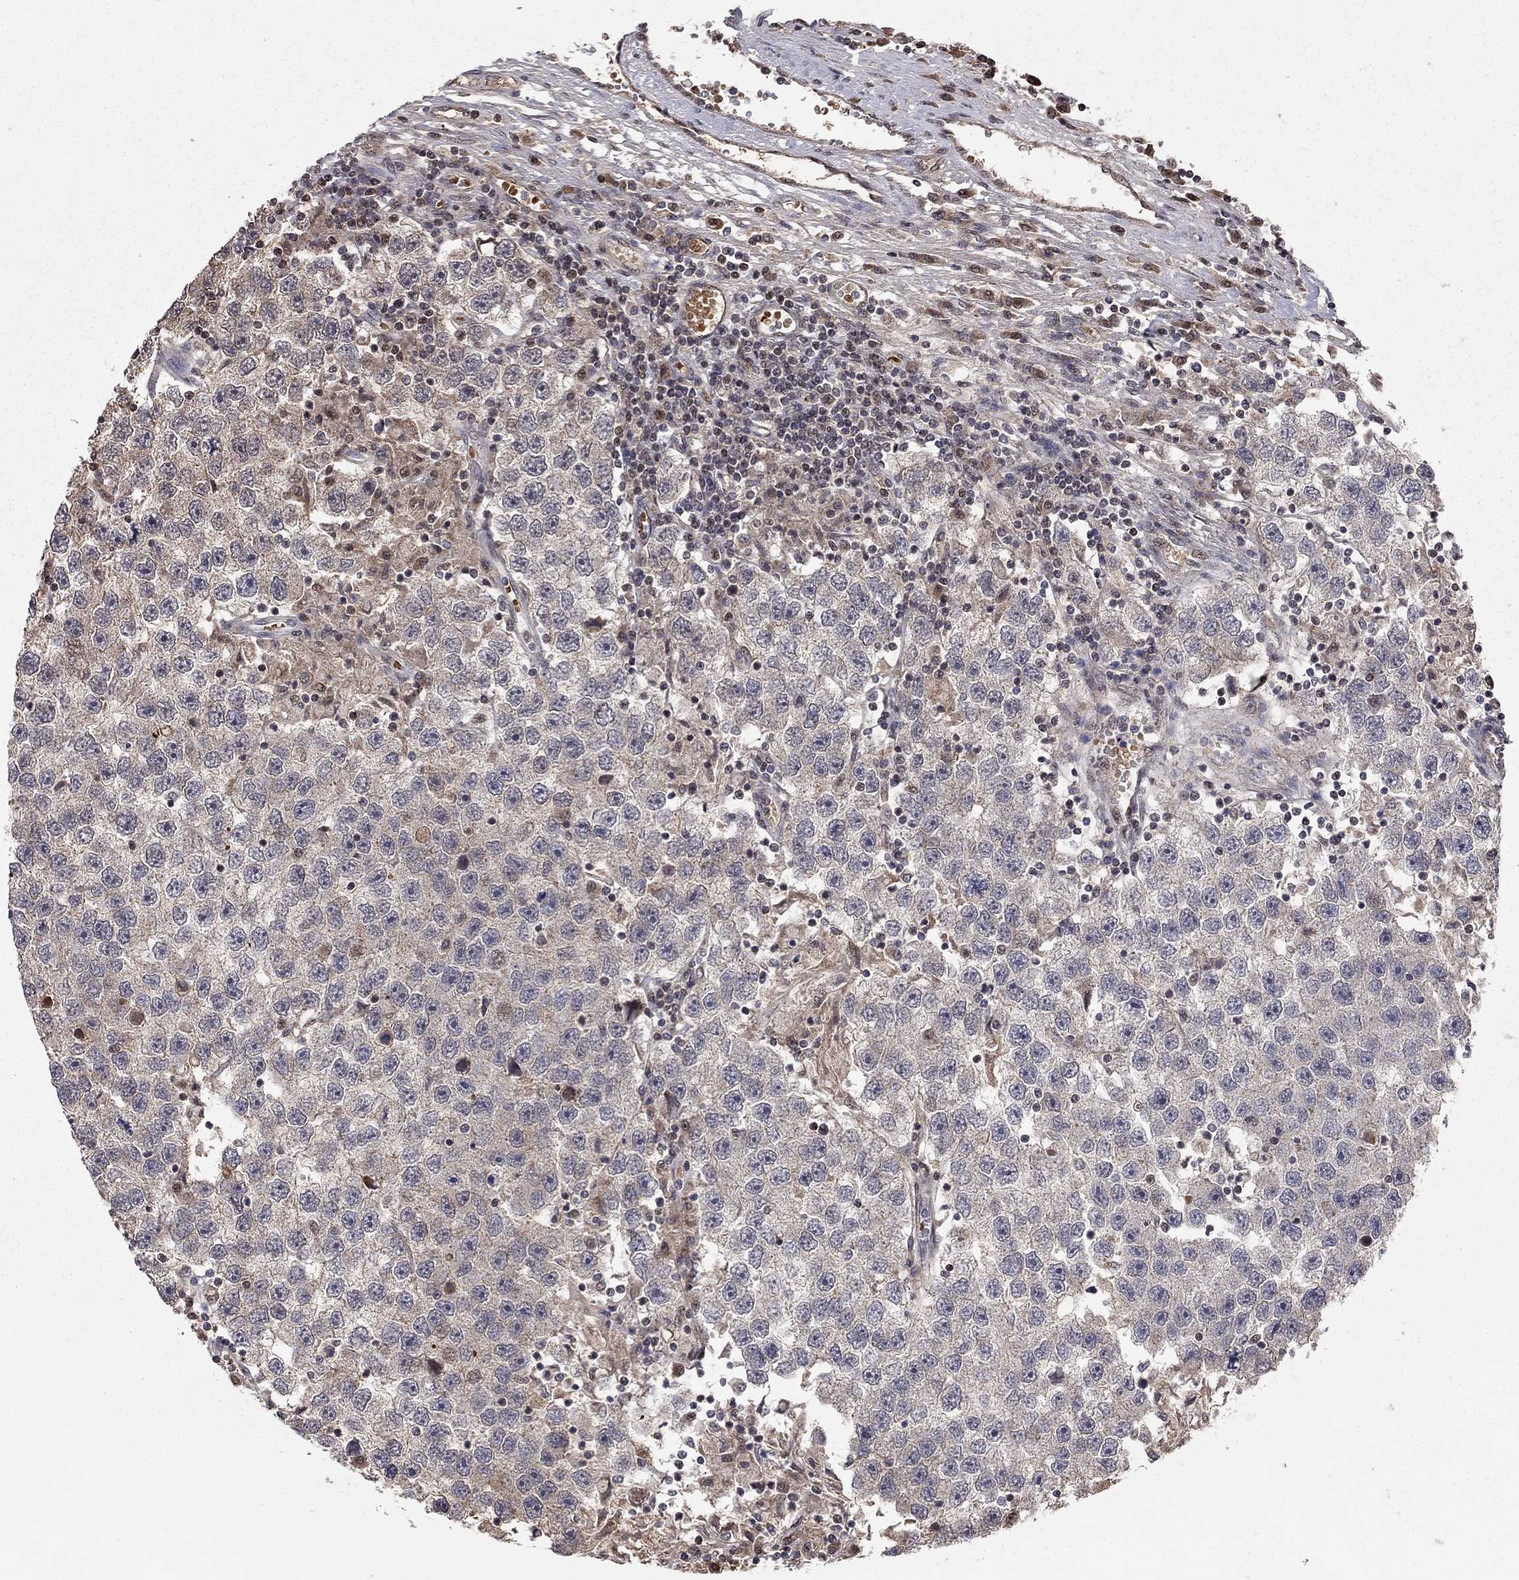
{"staining": {"intensity": "strong", "quantity": "<25%", "location": "nuclear"}, "tissue": "testis cancer", "cell_type": "Tumor cells", "image_type": "cancer", "snomed": [{"axis": "morphology", "description": "Seminoma, NOS"}, {"axis": "topography", "description": "Testis"}], "caption": "IHC (DAB (3,3'-diaminobenzidine)) staining of testis cancer demonstrates strong nuclear protein positivity in about <25% of tumor cells.", "gene": "HDAC3", "patient": {"sex": "male", "age": 26}}